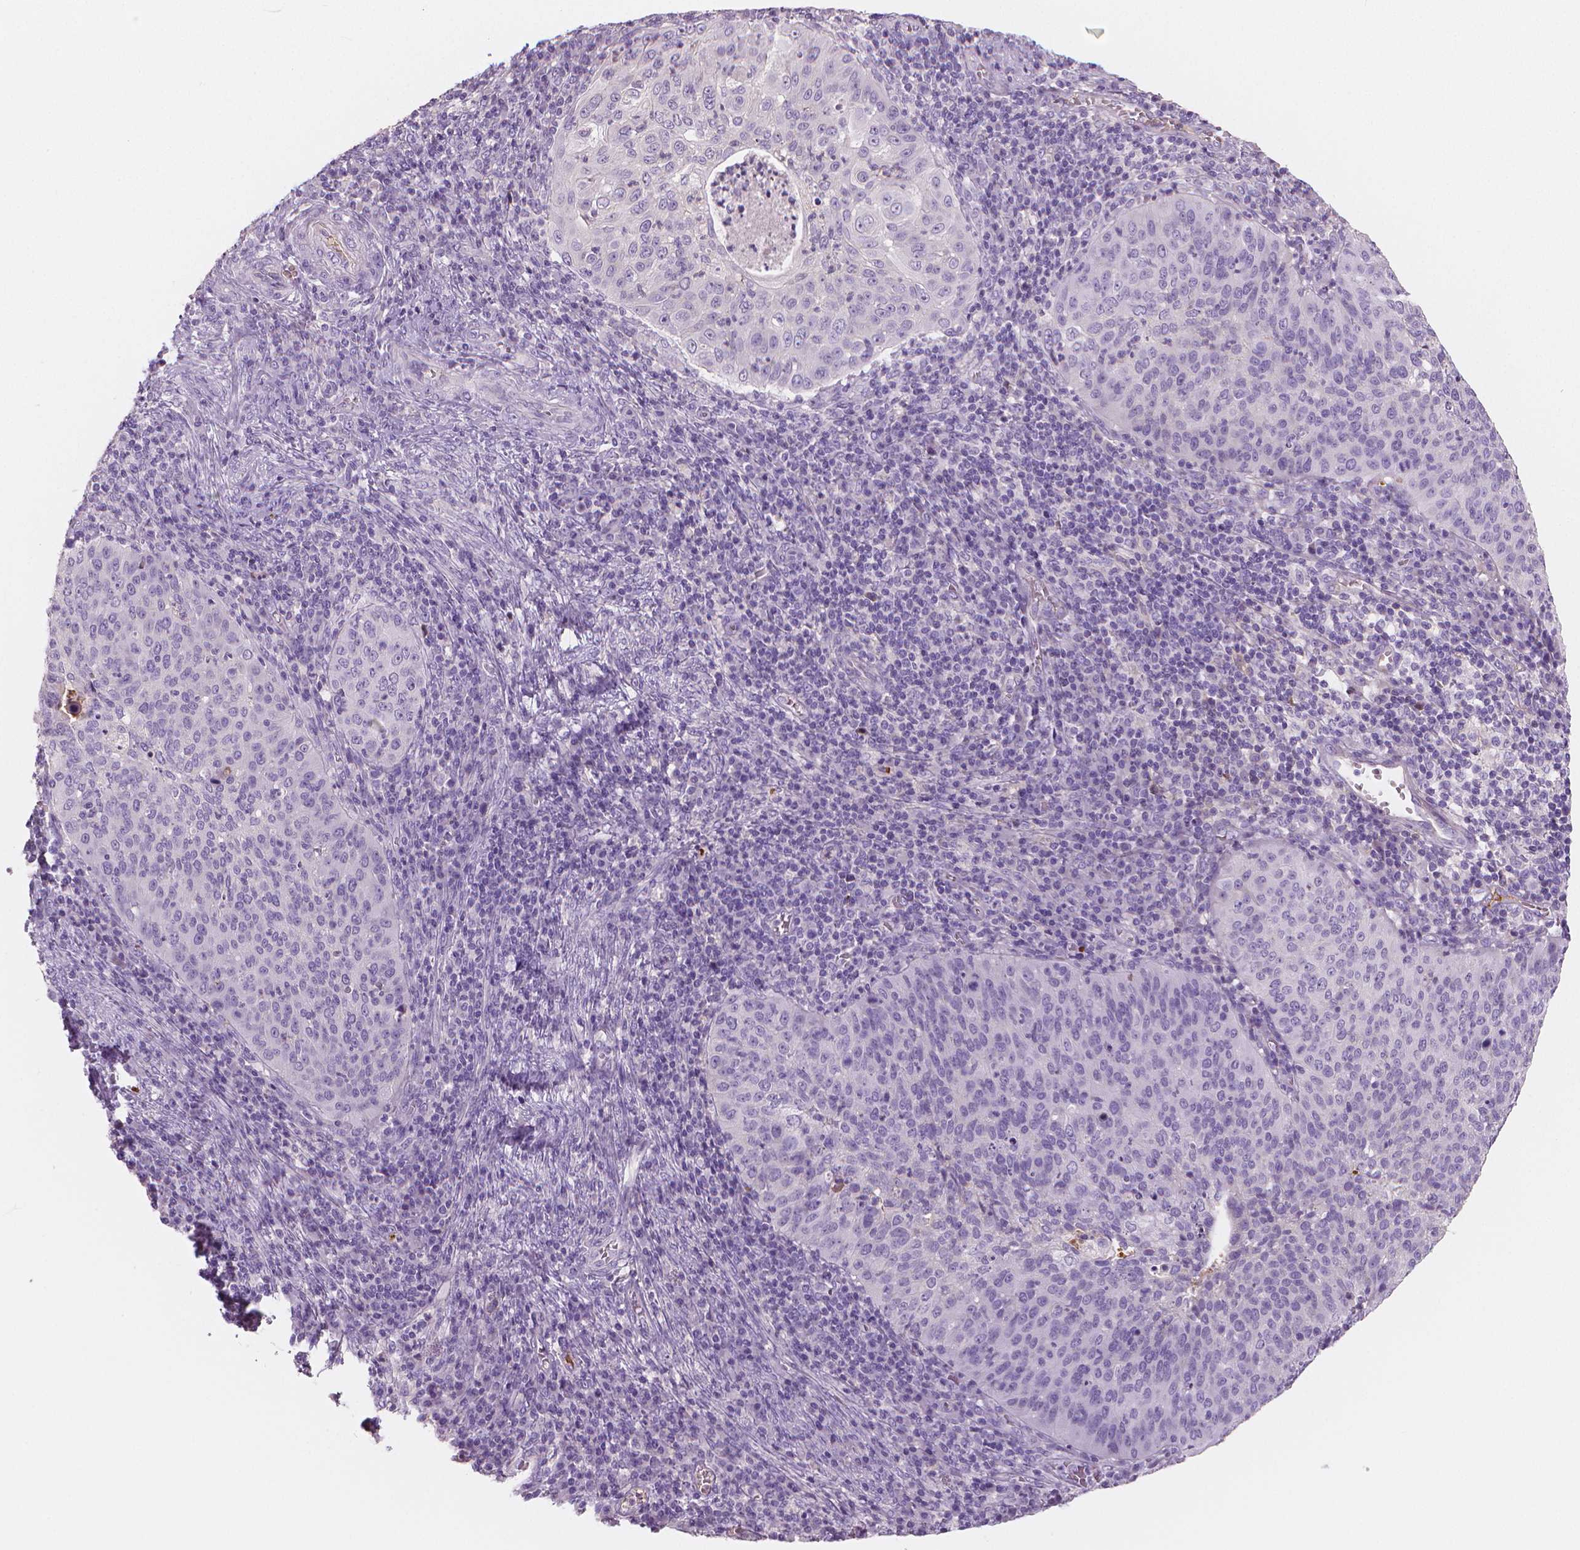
{"staining": {"intensity": "negative", "quantity": "none", "location": "none"}, "tissue": "cervical cancer", "cell_type": "Tumor cells", "image_type": "cancer", "snomed": [{"axis": "morphology", "description": "Squamous cell carcinoma, NOS"}, {"axis": "topography", "description": "Cervix"}], "caption": "This is an IHC photomicrograph of squamous cell carcinoma (cervical). There is no expression in tumor cells.", "gene": "APOA4", "patient": {"sex": "female", "age": 39}}